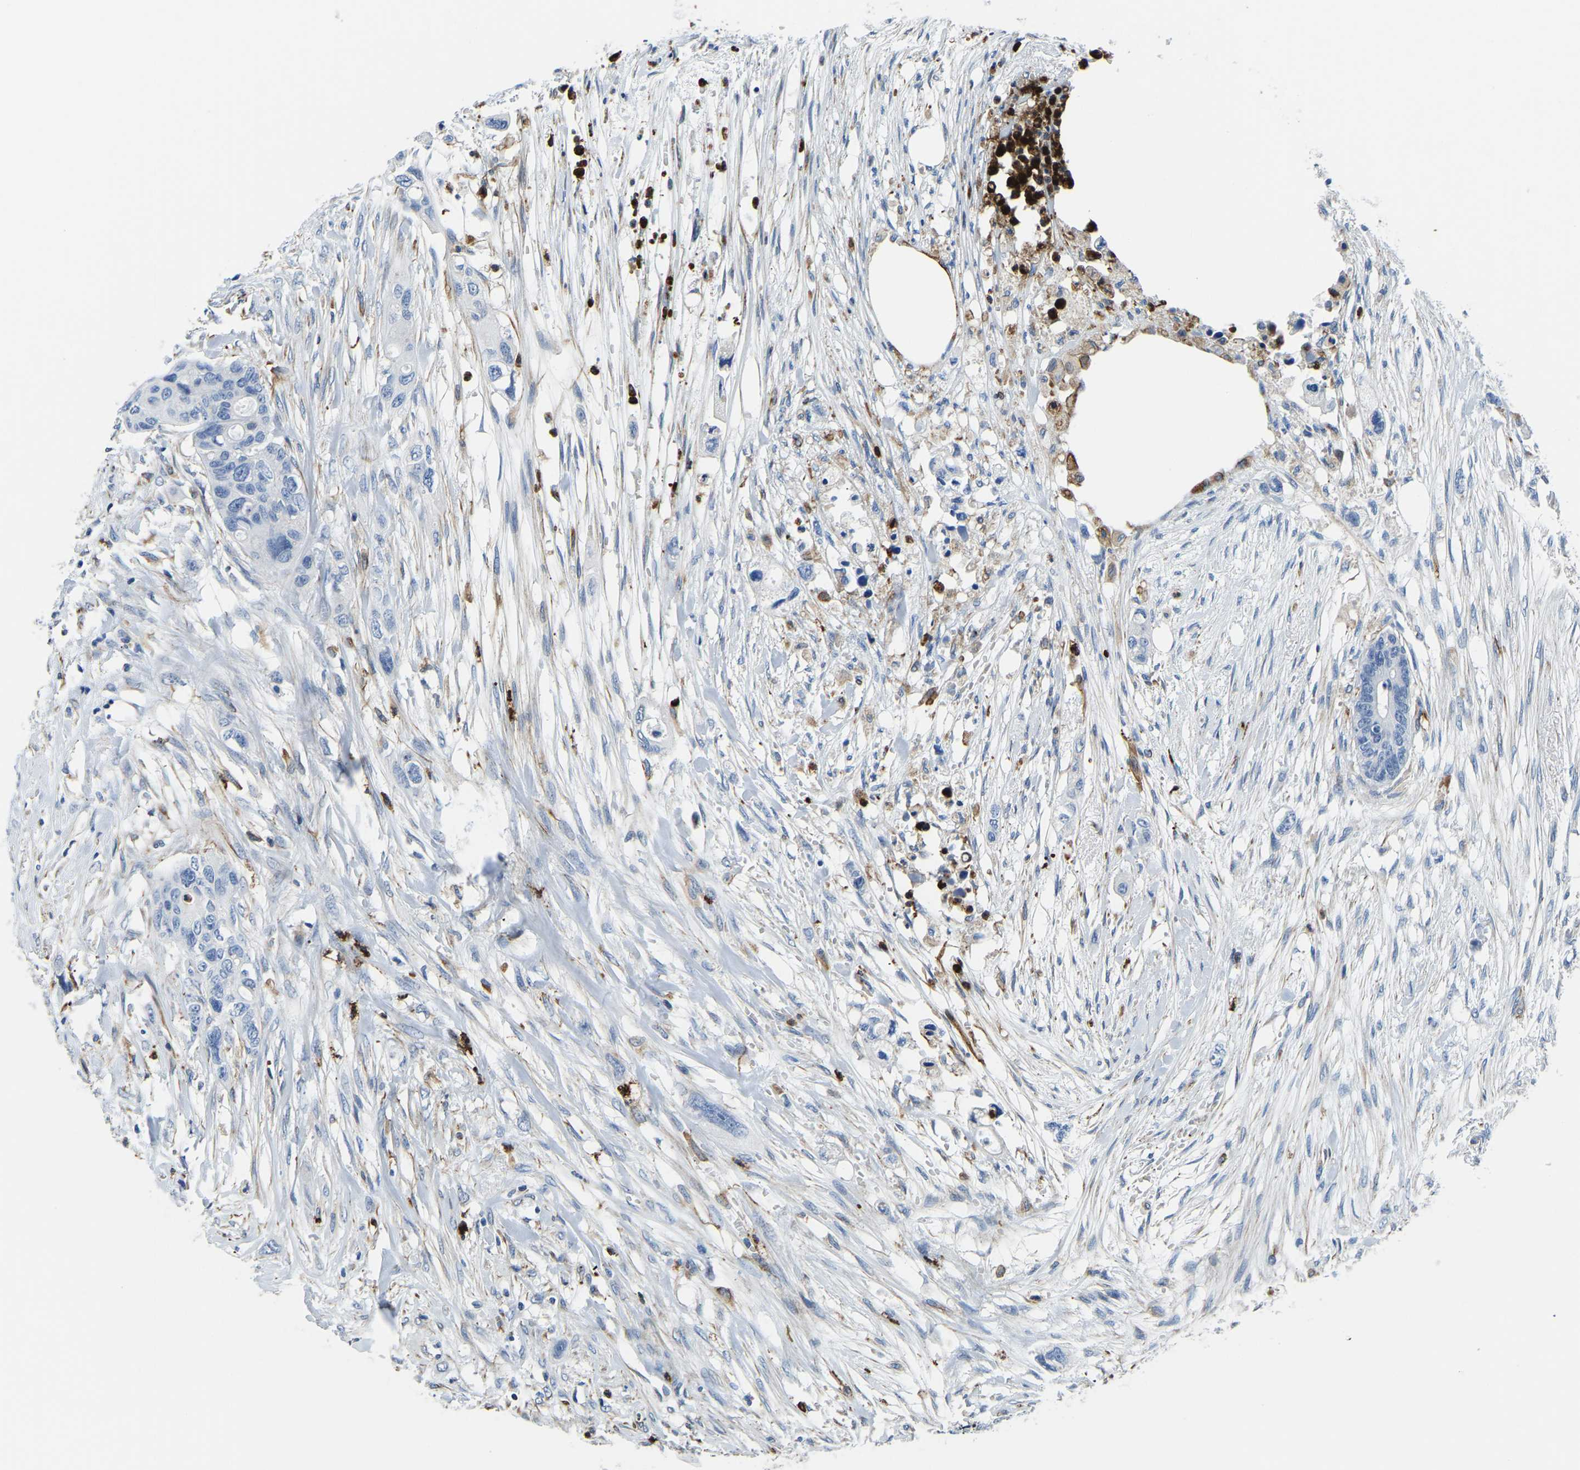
{"staining": {"intensity": "negative", "quantity": "none", "location": "none"}, "tissue": "colorectal cancer", "cell_type": "Tumor cells", "image_type": "cancer", "snomed": [{"axis": "morphology", "description": "Adenocarcinoma, NOS"}, {"axis": "topography", "description": "Colon"}], "caption": "Immunohistochemistry histopathology image of neoplastic tissue: human colorectal adenocarcinoma stained with DAB shows no significant protein staining in tumor cells. The staining was performed using DAB (3,3'-diaminobenzidine) to visualize the protein expression in brown, while the nuclei were stained in blue with hematoxylin (Magnification: 20x).", "gene": "MS4A3", "patient": {"sex": "female", "age": 57}}